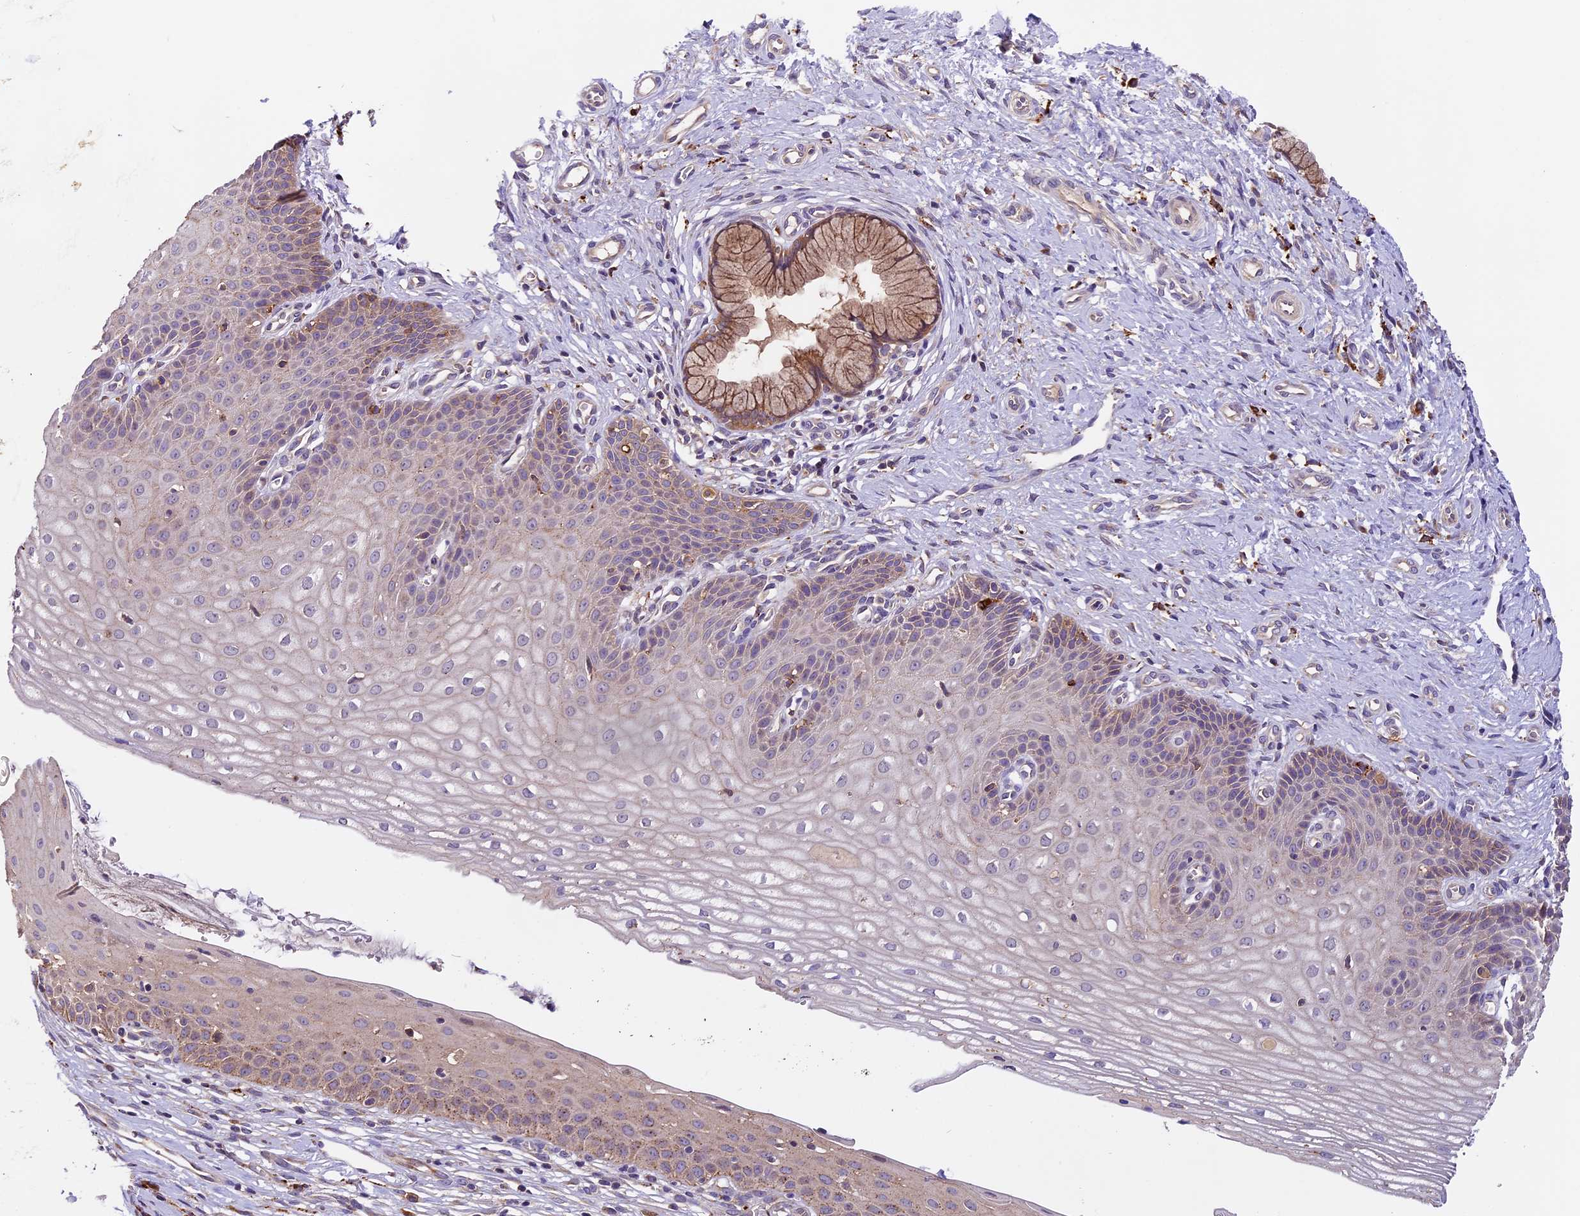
{"staining": {"intensity": "moderate", "quantity": ">75%", "location": "cytoplasmic/membranous"}, "tissue": "cervix", "cell_type": "Glandular cells", "image_type": "normal", "snomed": [{"axis": "morphology", "description": "Normal tissue, NOS"}, {"axis": "topography", "description": "Cervix"}], "caption": "Immunohistochemistry image of unremarkable cervix: cervix stained using IHC displays medium levels of moderate protein expression localized specifically in the cytoplasmic/membranous of glandular cells, appearing as a cytoplasmic/membranous brown color.", "gene": "COPE", "patient": {"sex": "female", "age": 36}}